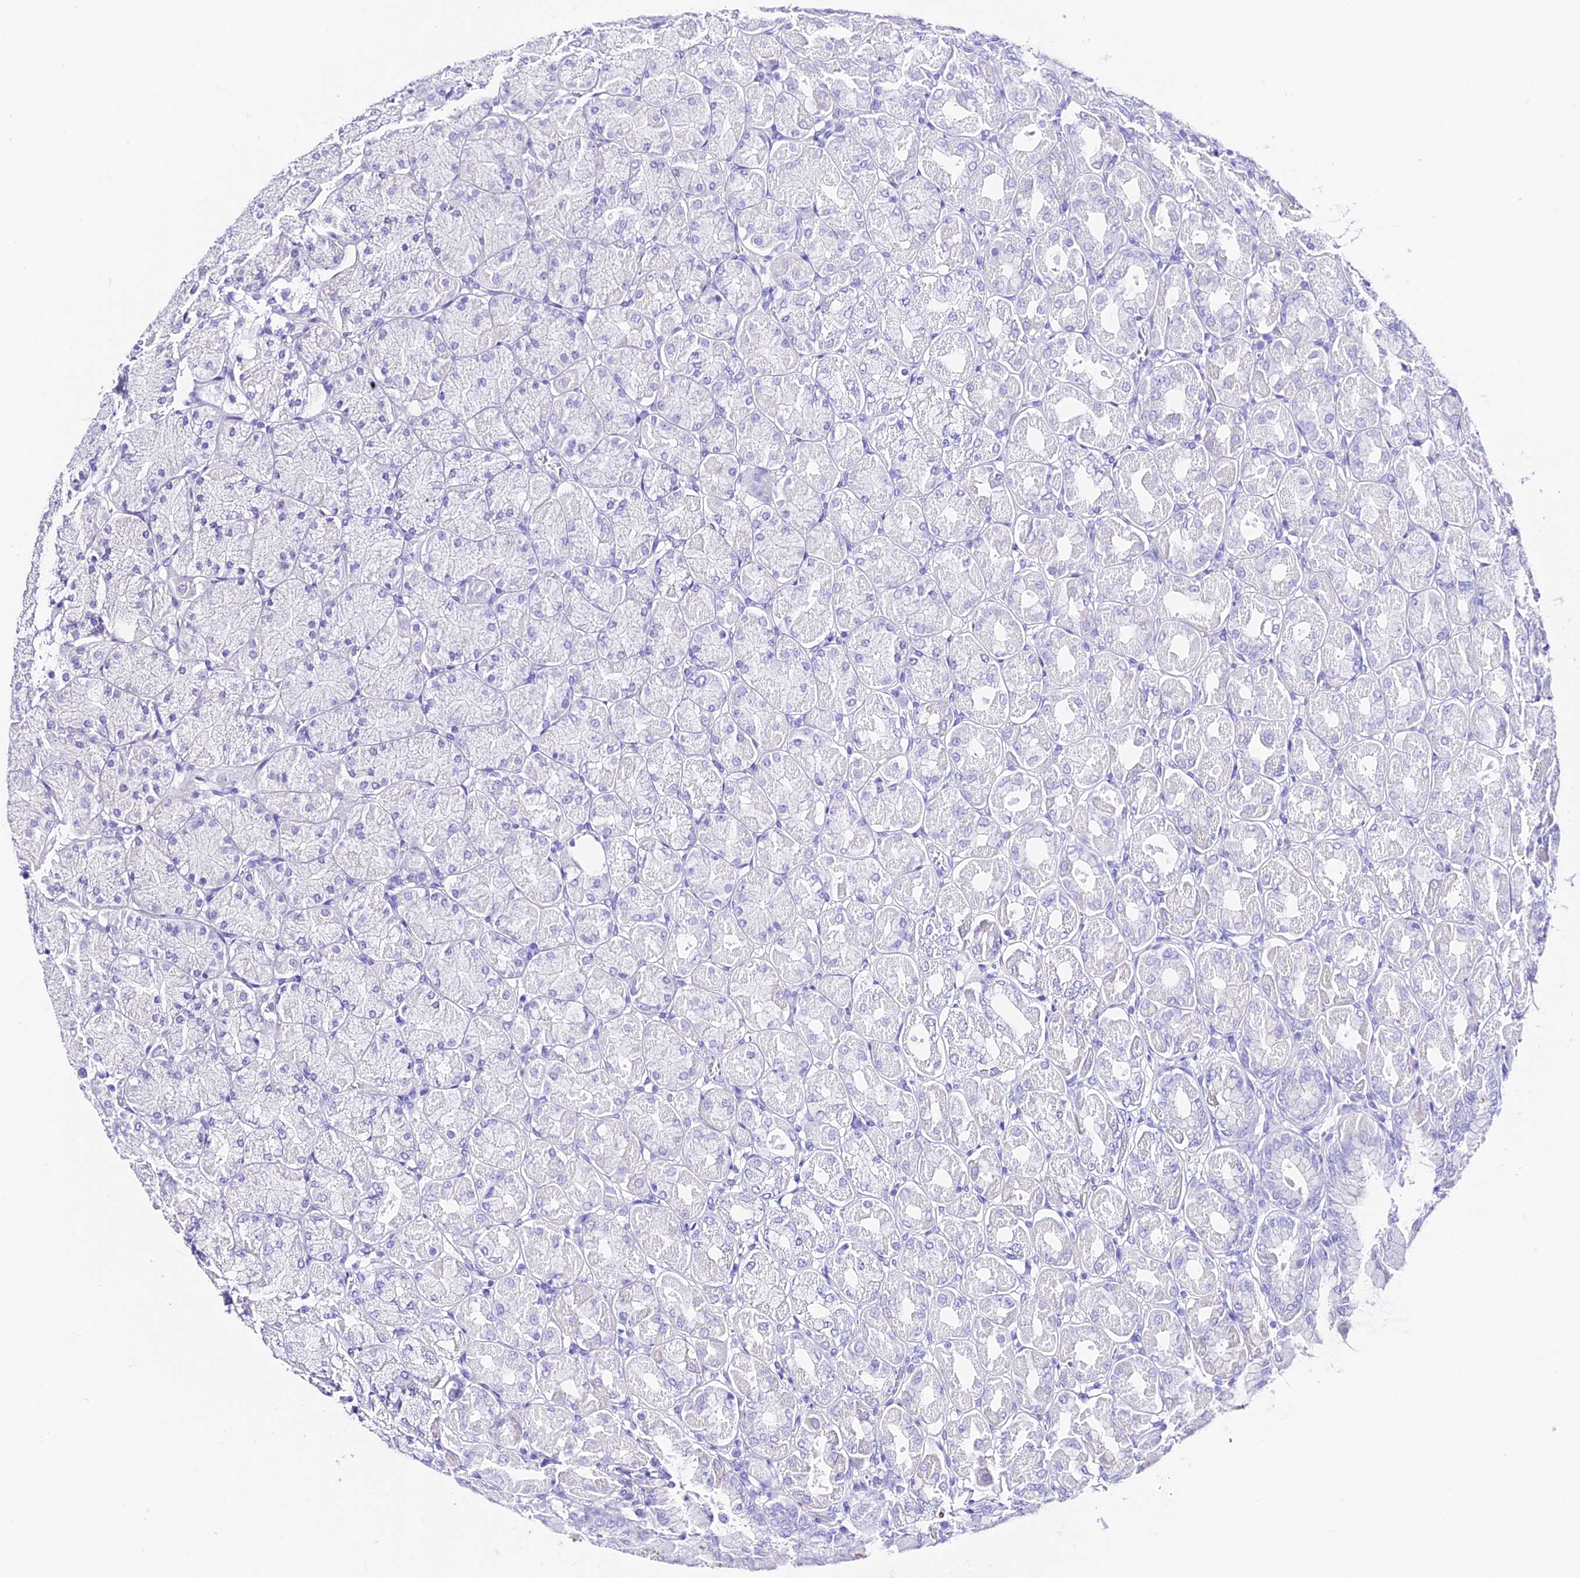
{"staining": {"intensity": "negative", "quantity": "none", "location": "none"}, "tissue": "stomach", "cell_type": "Glandular cells", "image_type": "normal", "snomed": [{"axis": "morphology", "description": "Normal tissue, NOS"}, {"axis": "topography", "description": "Stomach, upper"}], "caption": "Immunohistochemistry (IHC) micrograph of benign human stomach stained for a protein (brown), which reveals no expression in glandular cells. (Stains: DAB IHC with hematoxylin counter stain, Microscopy: brightfield microscopy at high magnification).", "gene": "TRMT44", "patient": {"sex": "female", "age": 56}}